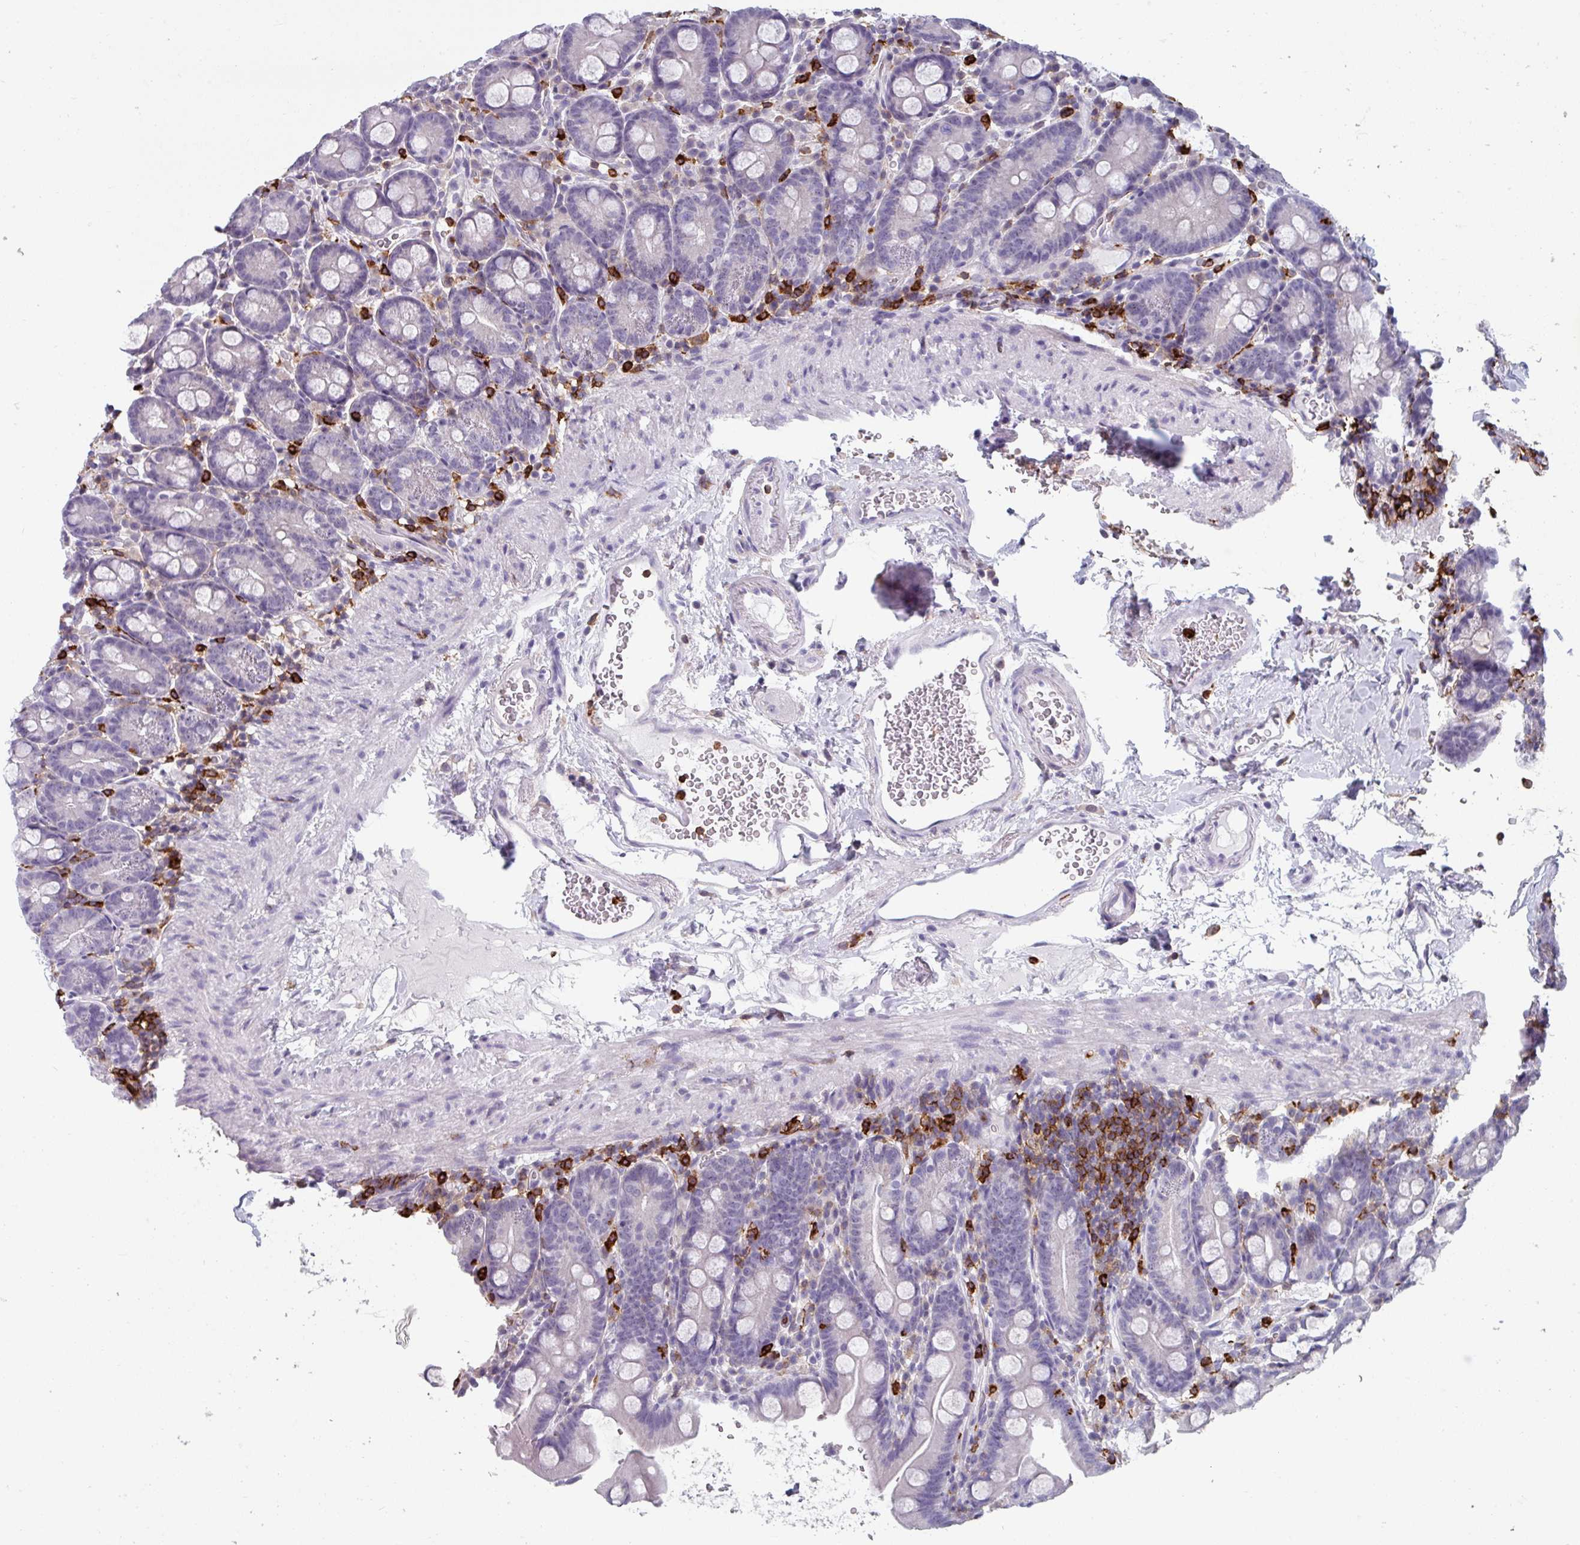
{"staining": {"intensity": "negative", "quantity": "none", "location": "none"}, "tissue": "small intestine", "cell_type": "Glandular cells", "image_type": "normal", "snomed": [{"axis": "morphology", "description": "Normal tissue, NOS"}, {"axis": "topography", "description": "Small intestine"}], "caption": "Glandular cells show no significant expression in unremarkable small intestine. (DAB (3,3'-diaminobenzidine) immunohistochemistry (IHC) visualized using brightfield microscopy, high magnification).", "gene": "EXOSC5", "patient": {"sex": "female", "age": 68}}